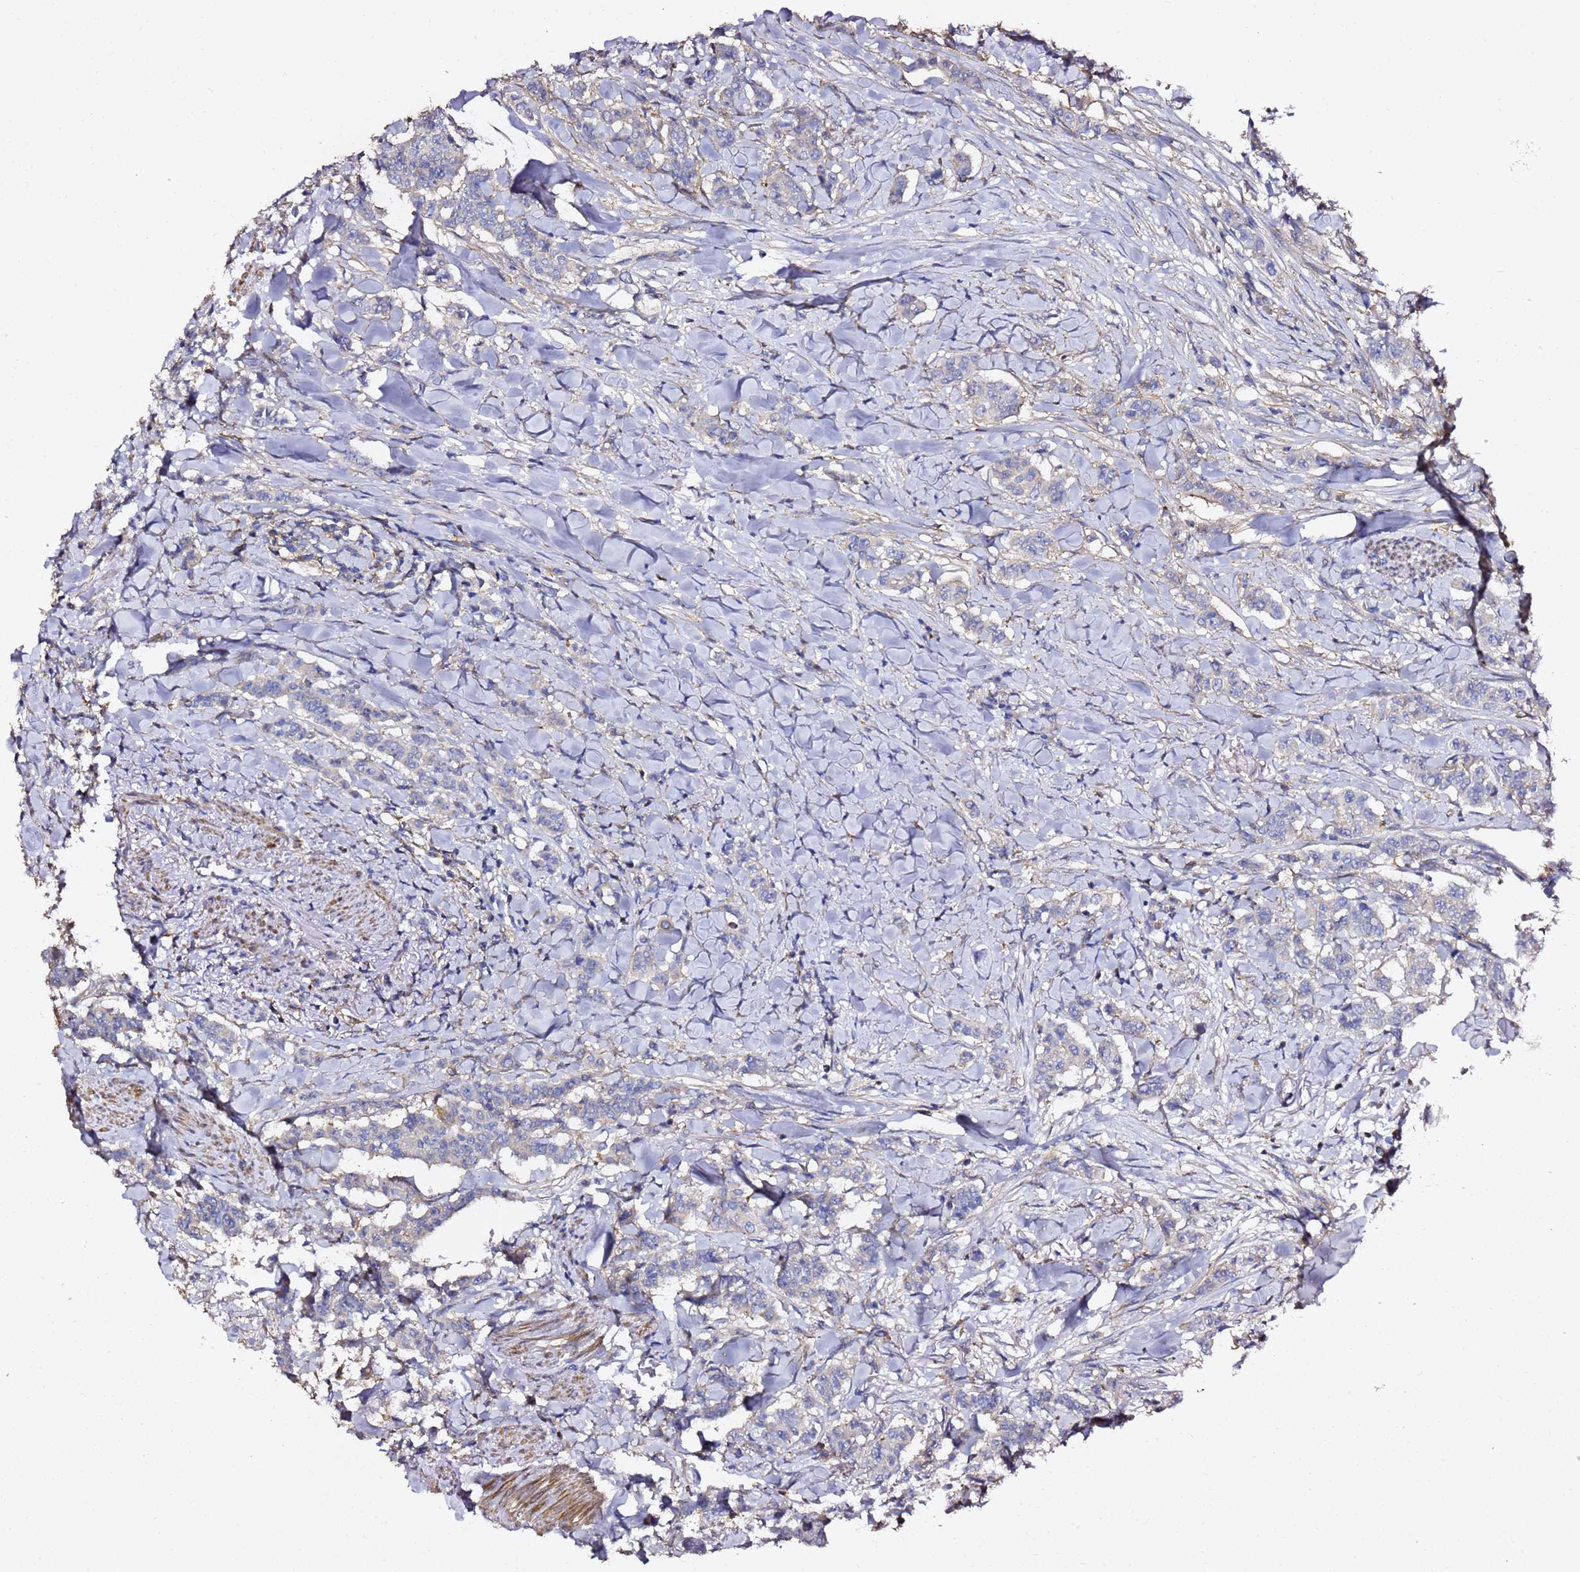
{"staining": {"intensity": "negative", "quantity": "none", "location": "none"}, "tissue": "breast cancer", "cell_type": "Tumor cells", "image_type": "cancer", "snomed": [{"axis": "morphology", "description": "Duct carcinoma"}, {"axis": "topography", "description": "Breast"}], "caption": "There is no significant staining in tumor cells of invasive ductal carcinoma (breast).", "gene": "ZFP36L2", "patient": {"sex": "female", "age": 40}}